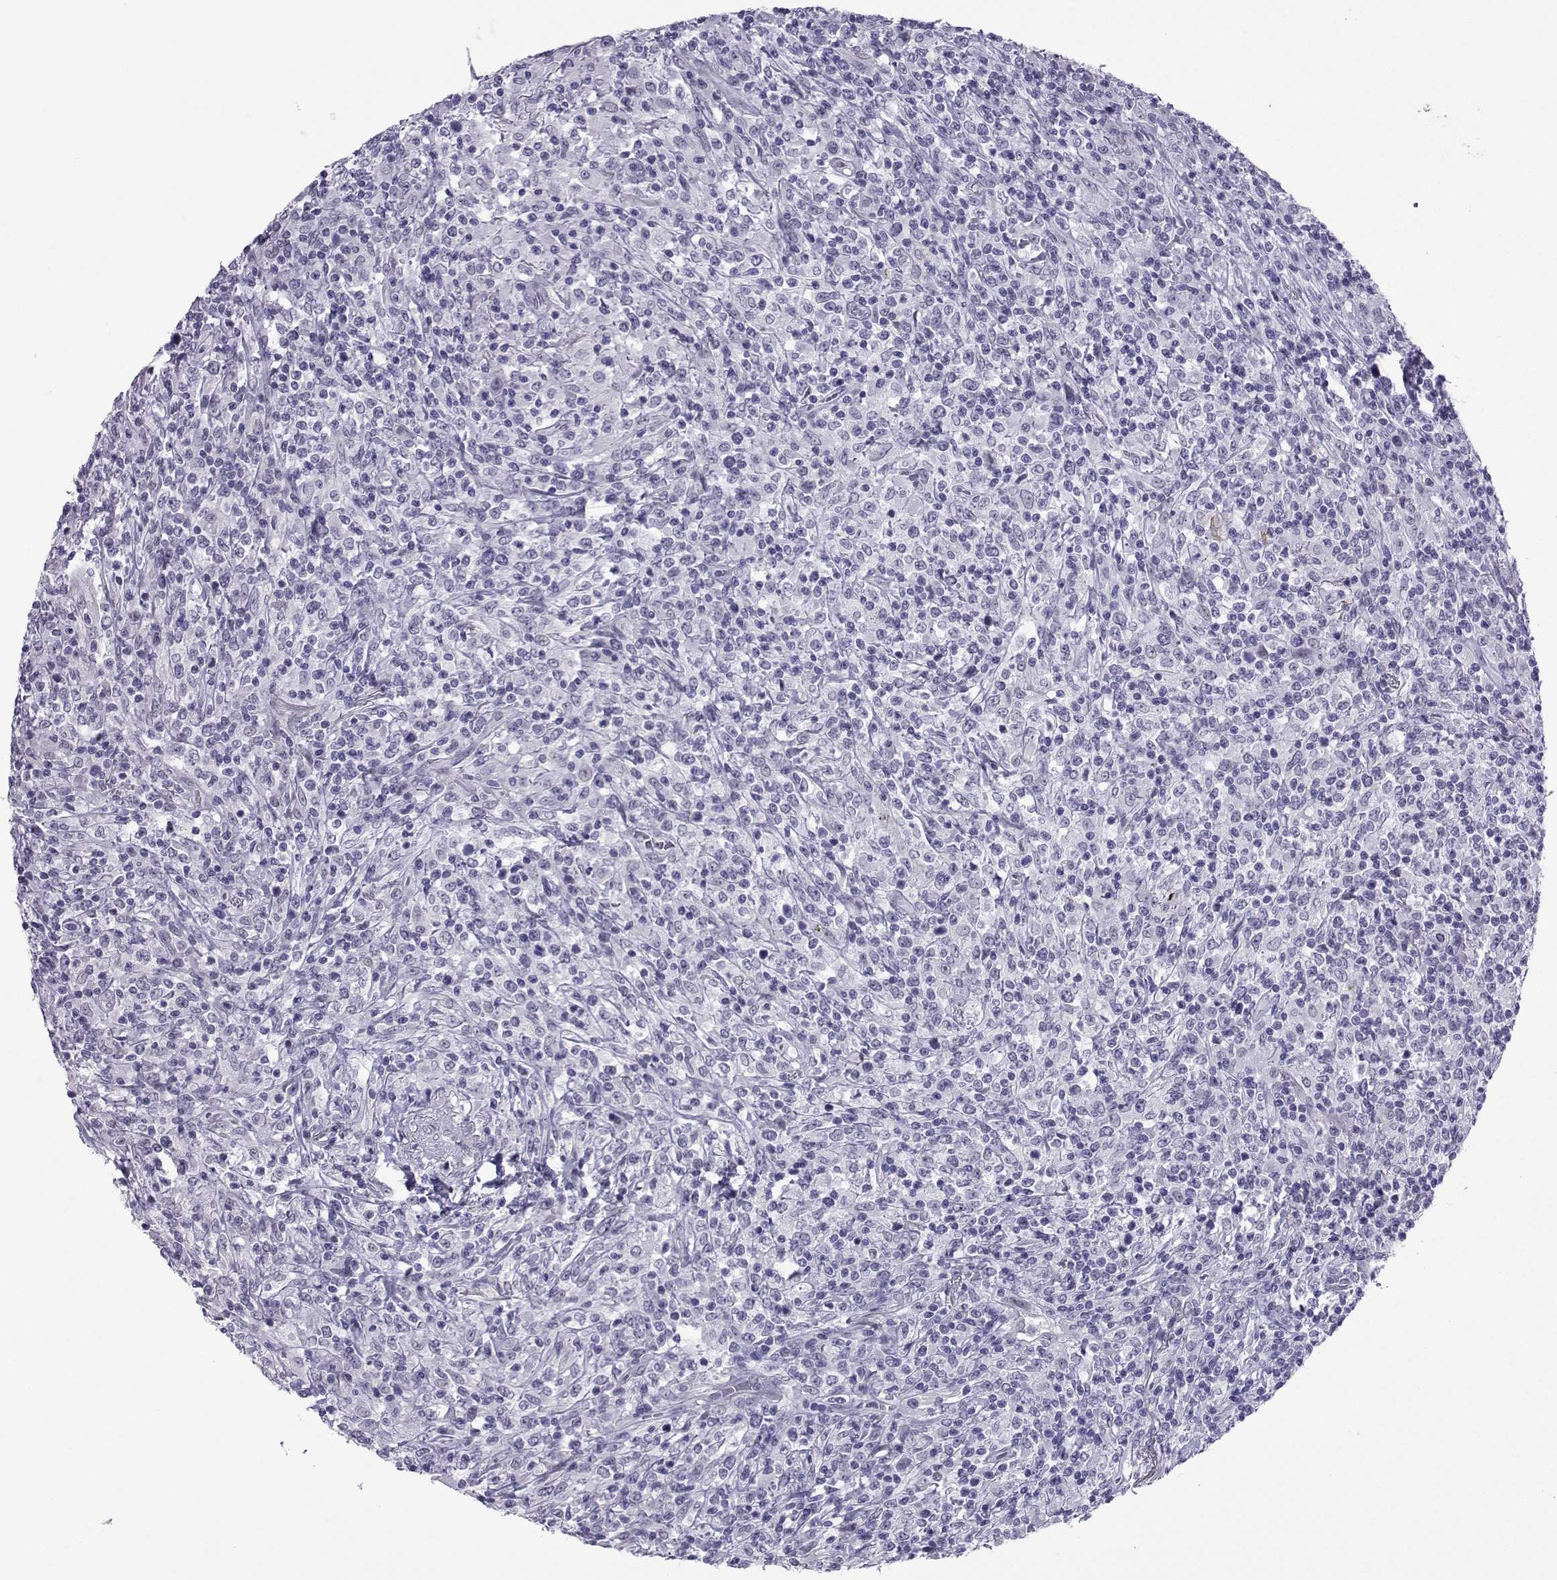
{"staining": {"intensity": "negative", "quantity": "none", "location": "none"}, "tissue": "lymphoma", "cell_type": "Tumor cells", "image_type": "cancer", "snomed": [{"axis": "morphology", "description": "Malignant lymphoma, non-Hodgkin's type, High grade"}, {"axis": "topography", "description": "Lung"}], "caption": "This is a micrograph of immunohistochemistry staining of malignant lymphoma, non-Hodgkin's type (high-grade), which shows no expression in tumor cells. (Brightfield microscopy of DAB (3,3'-diaminobenzidine) IHC at high magnification).", "gene": "LORICRIN", "patient": {"sex": "male", "age": 79}}